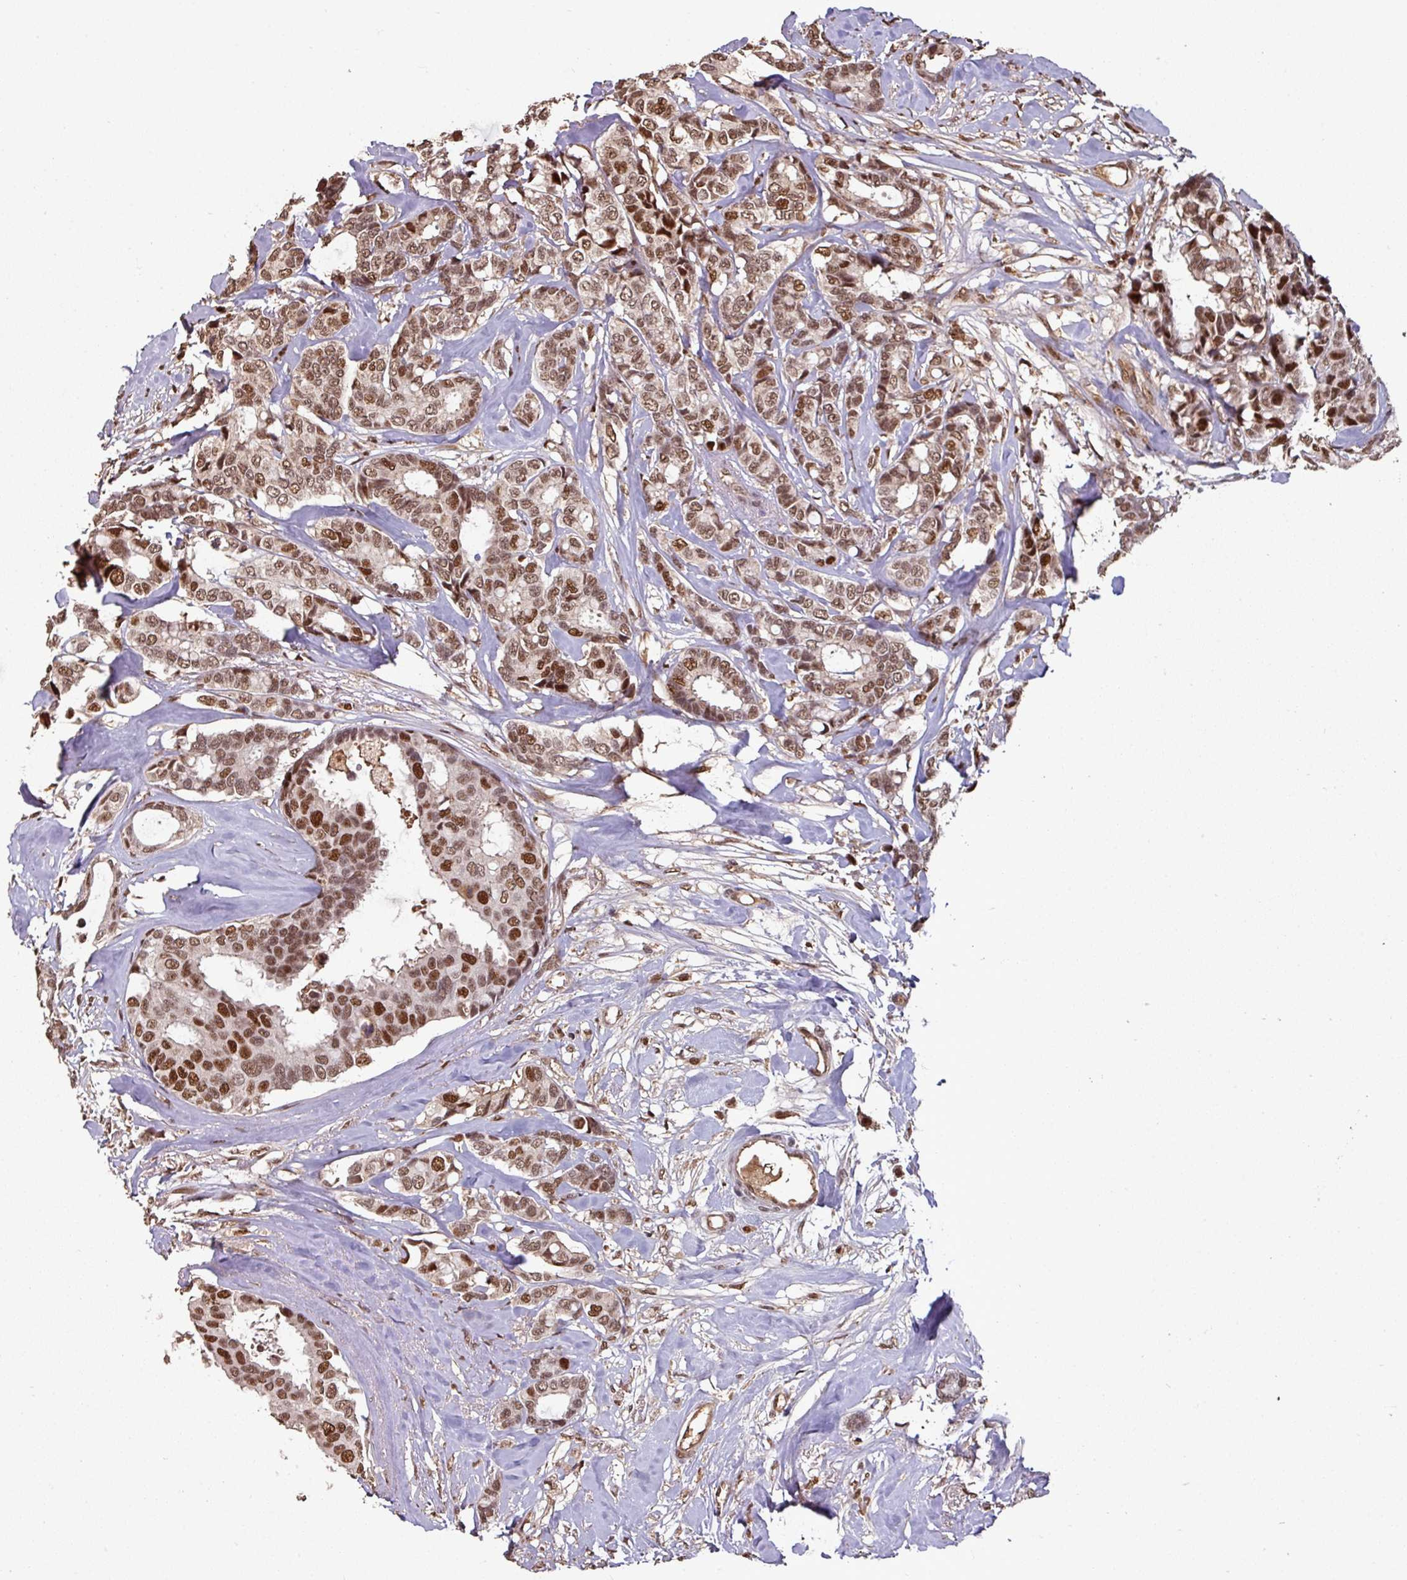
{"staining": {"intensity": "moderate", "quantity": ">75%", "location": "nuclear"}, "tissue": "breast cancer", "cell_type": "Tumor cells", "image_type": "cancer", "snomed": [{"axis": "morphology", "description": "Duct carcinoma"}, {"axis": "topography", "description": "Breast"}], "caption": "DAB immunohistochemical staining of human breast cancer displays moderate nuclear protein staining in about >75% of tumor cells.", "gene": "POLD1", "patient": {"sex": "female", "age": 87}}